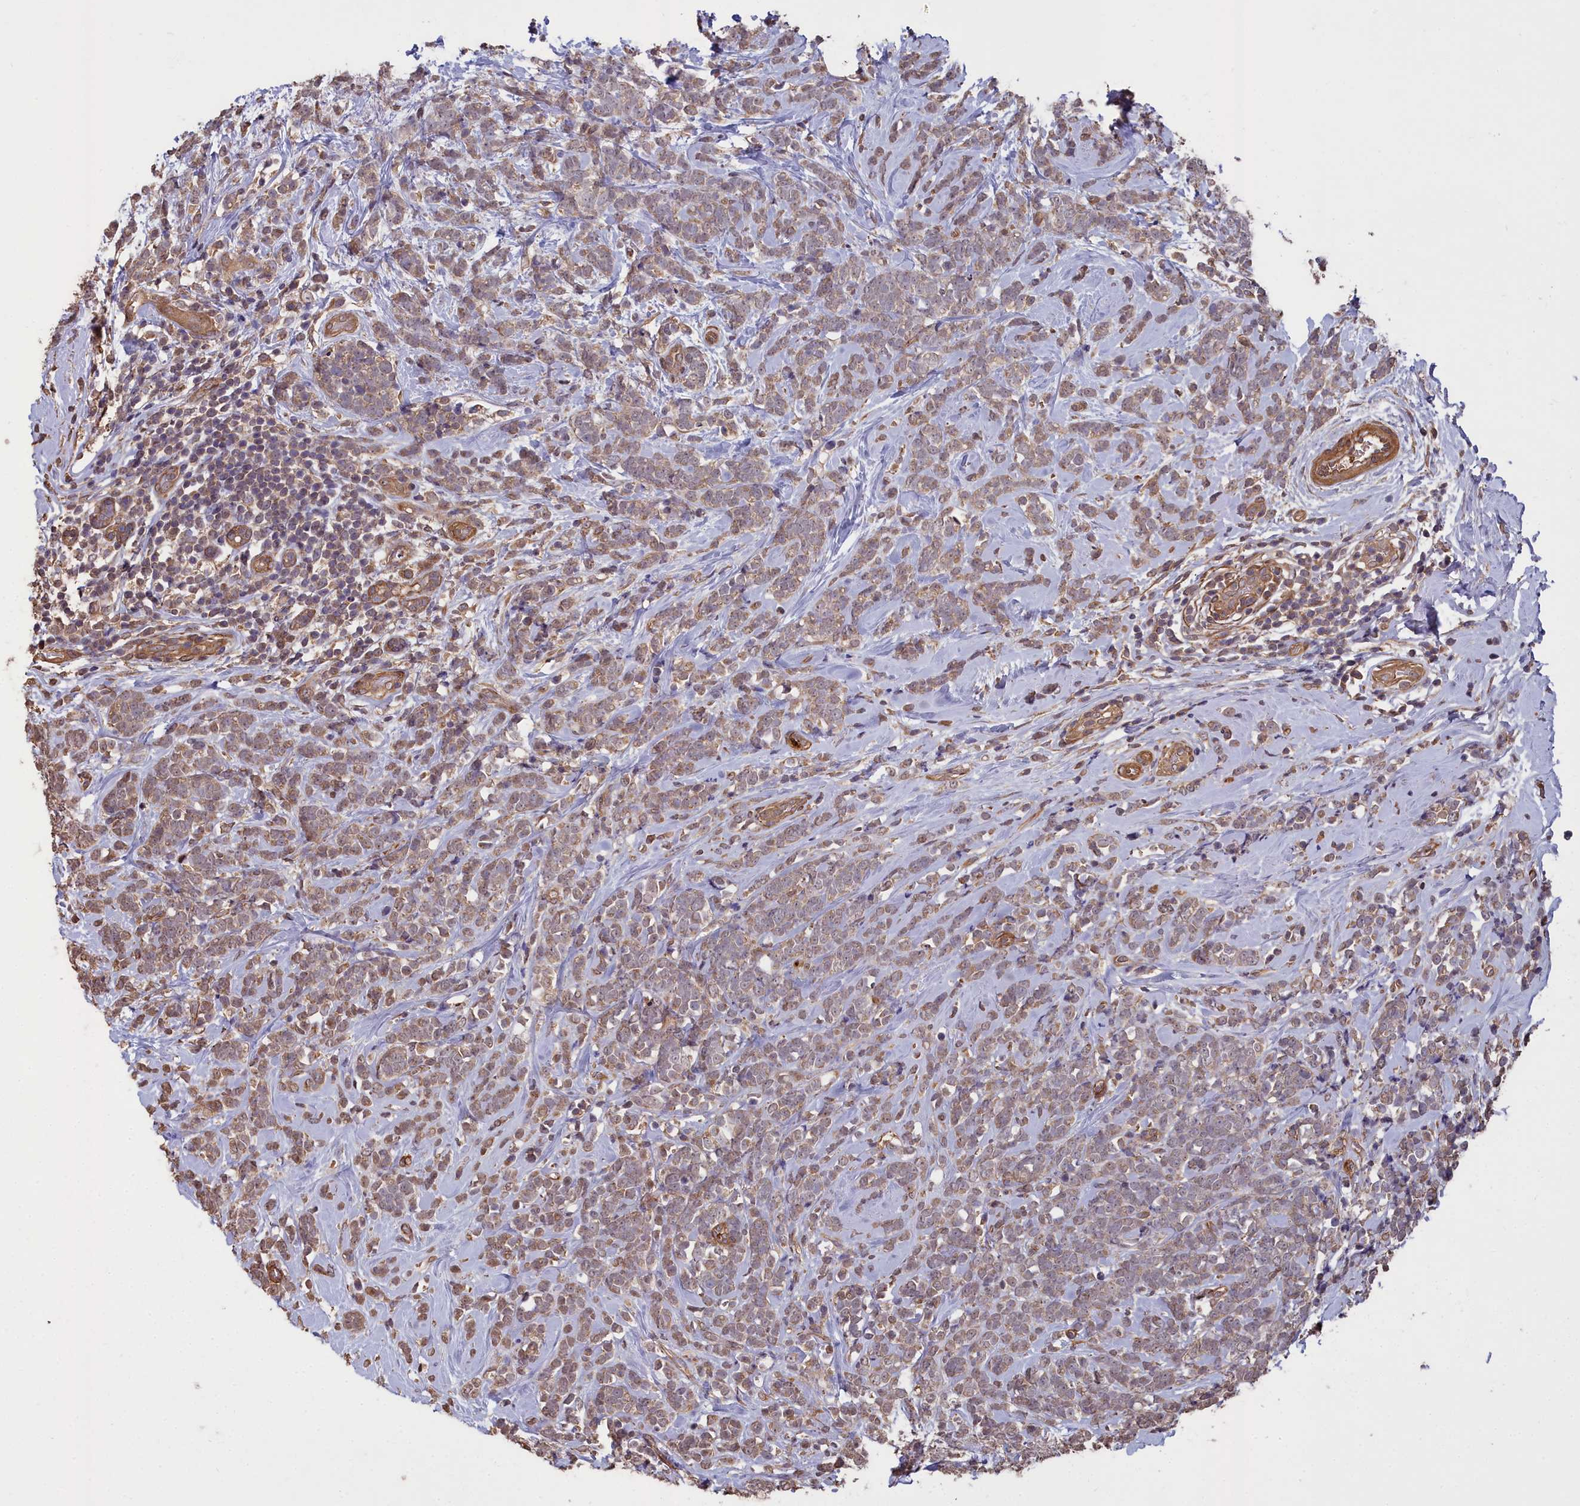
{"staining": {"intensity": "moderate", "quantity": ">75%", "location": "cytoplasmic/membranous,nuclear"}, "tissue": "breast cancer", "cell_type": "Tumor cells", "image_type": "cancer", "snomed": [{"axis": "morphology", "description": "Lobular carcinoma"}, {"axis": "topography", "description": "Breast"}], "caption": "Immunohistochemistry (DAB (3,3'-diaminobenzidine)) staining of human lobular carcinoma (breast) shows moderate cytoplasmic/membranous and nuclear protein expression in approximately >75% of tumor cells.", "gene": "ATP6V0A2", "patient": {"sex": "female", "age": 58}}